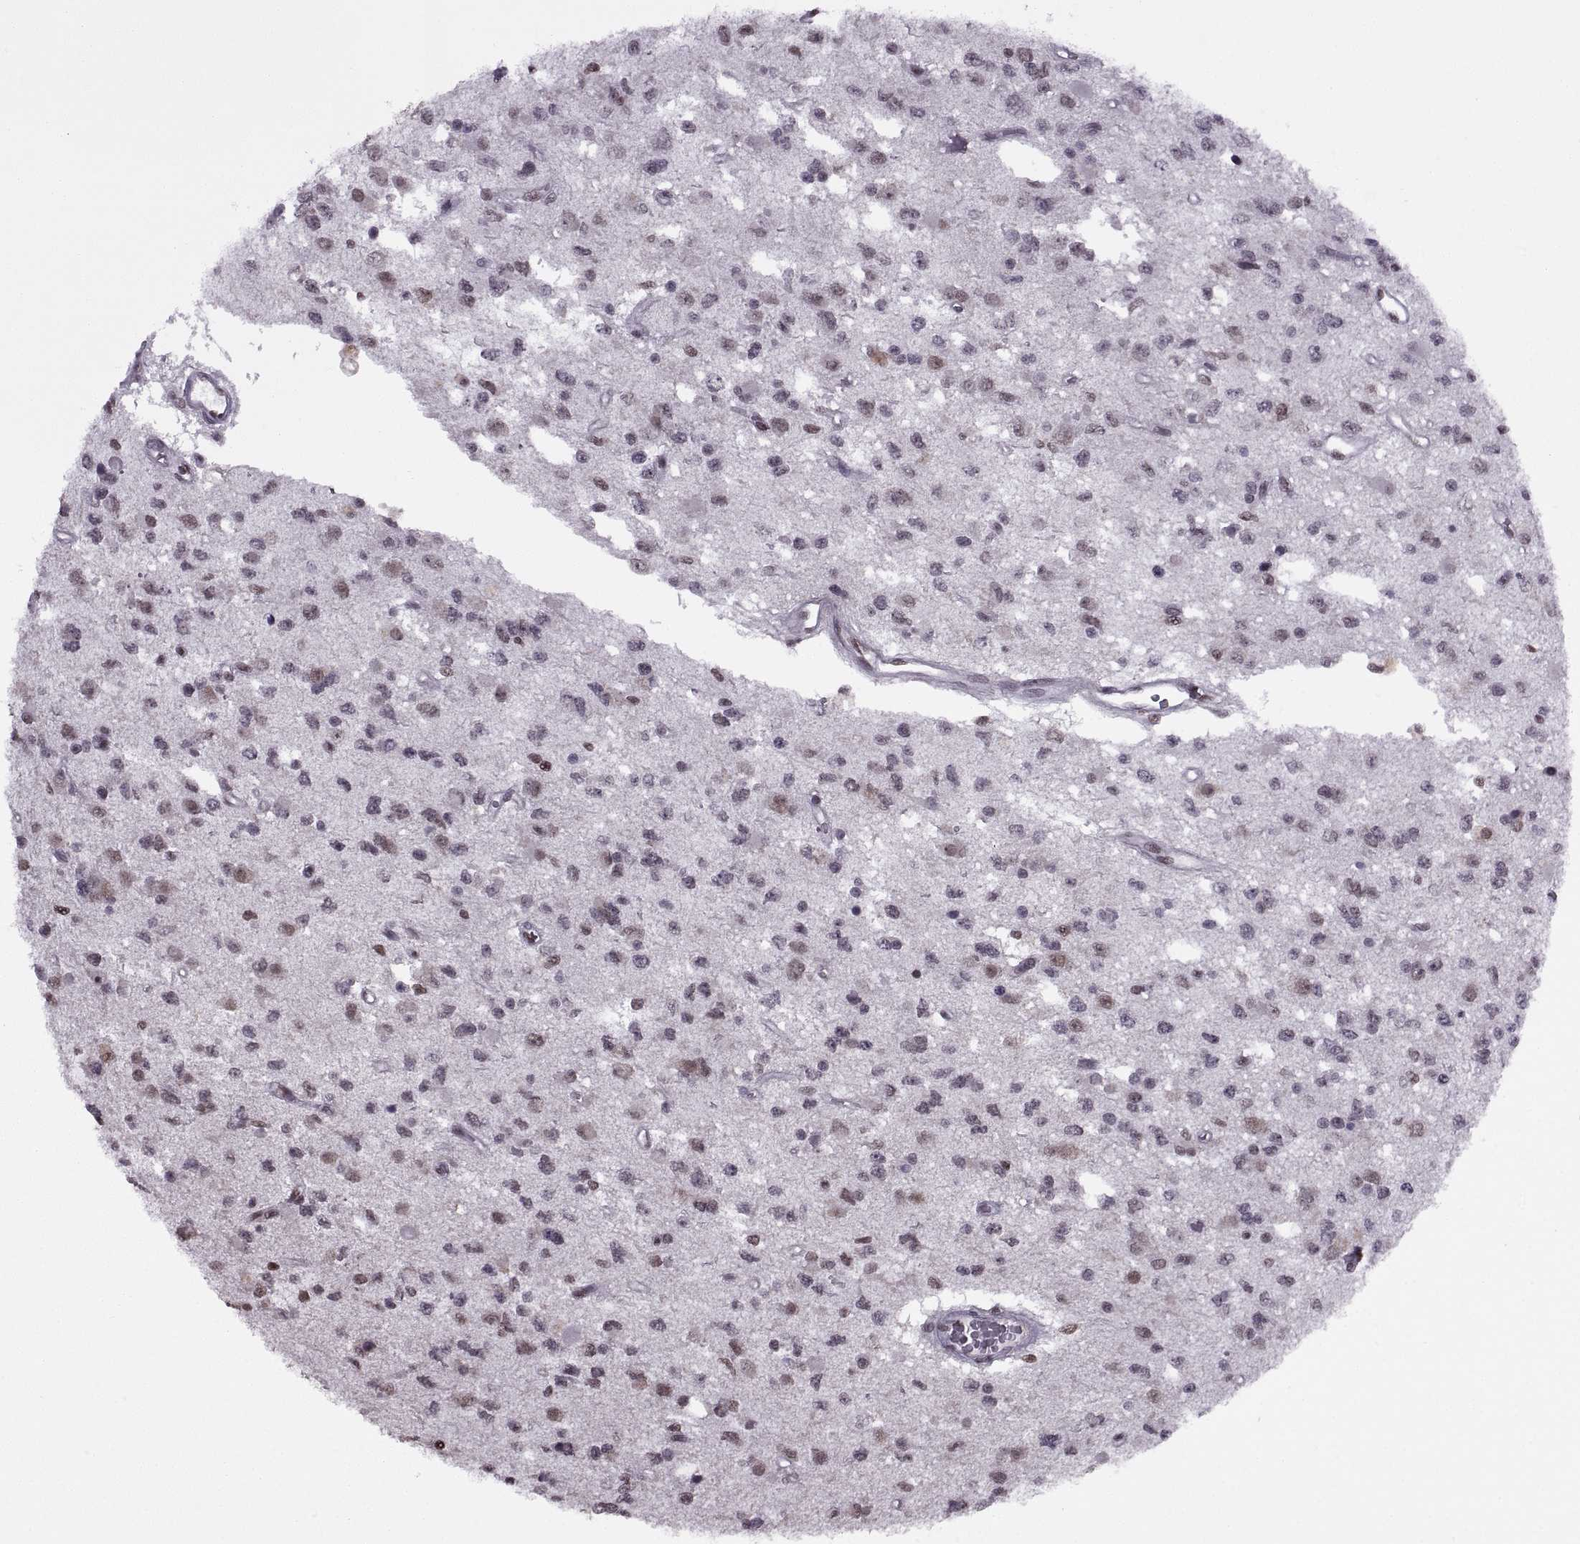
{"staining": {"intensity": "negative", "quantity": "none", "location": "none"}, "tissue": "glioma", "cell_type": "Tumor cells", "image_type": "cancer", "snomed": [{"axis": "morphology", "description": "Glioma, malignant, Low grade"}, {"axis": "topography", "description": "Brain"}], "caption": "This is a image of IHC staining of glioma, which shows no expression in tumor cells.", "gene": "INTS3", "patient": {"sex": "female", "age": 45}}